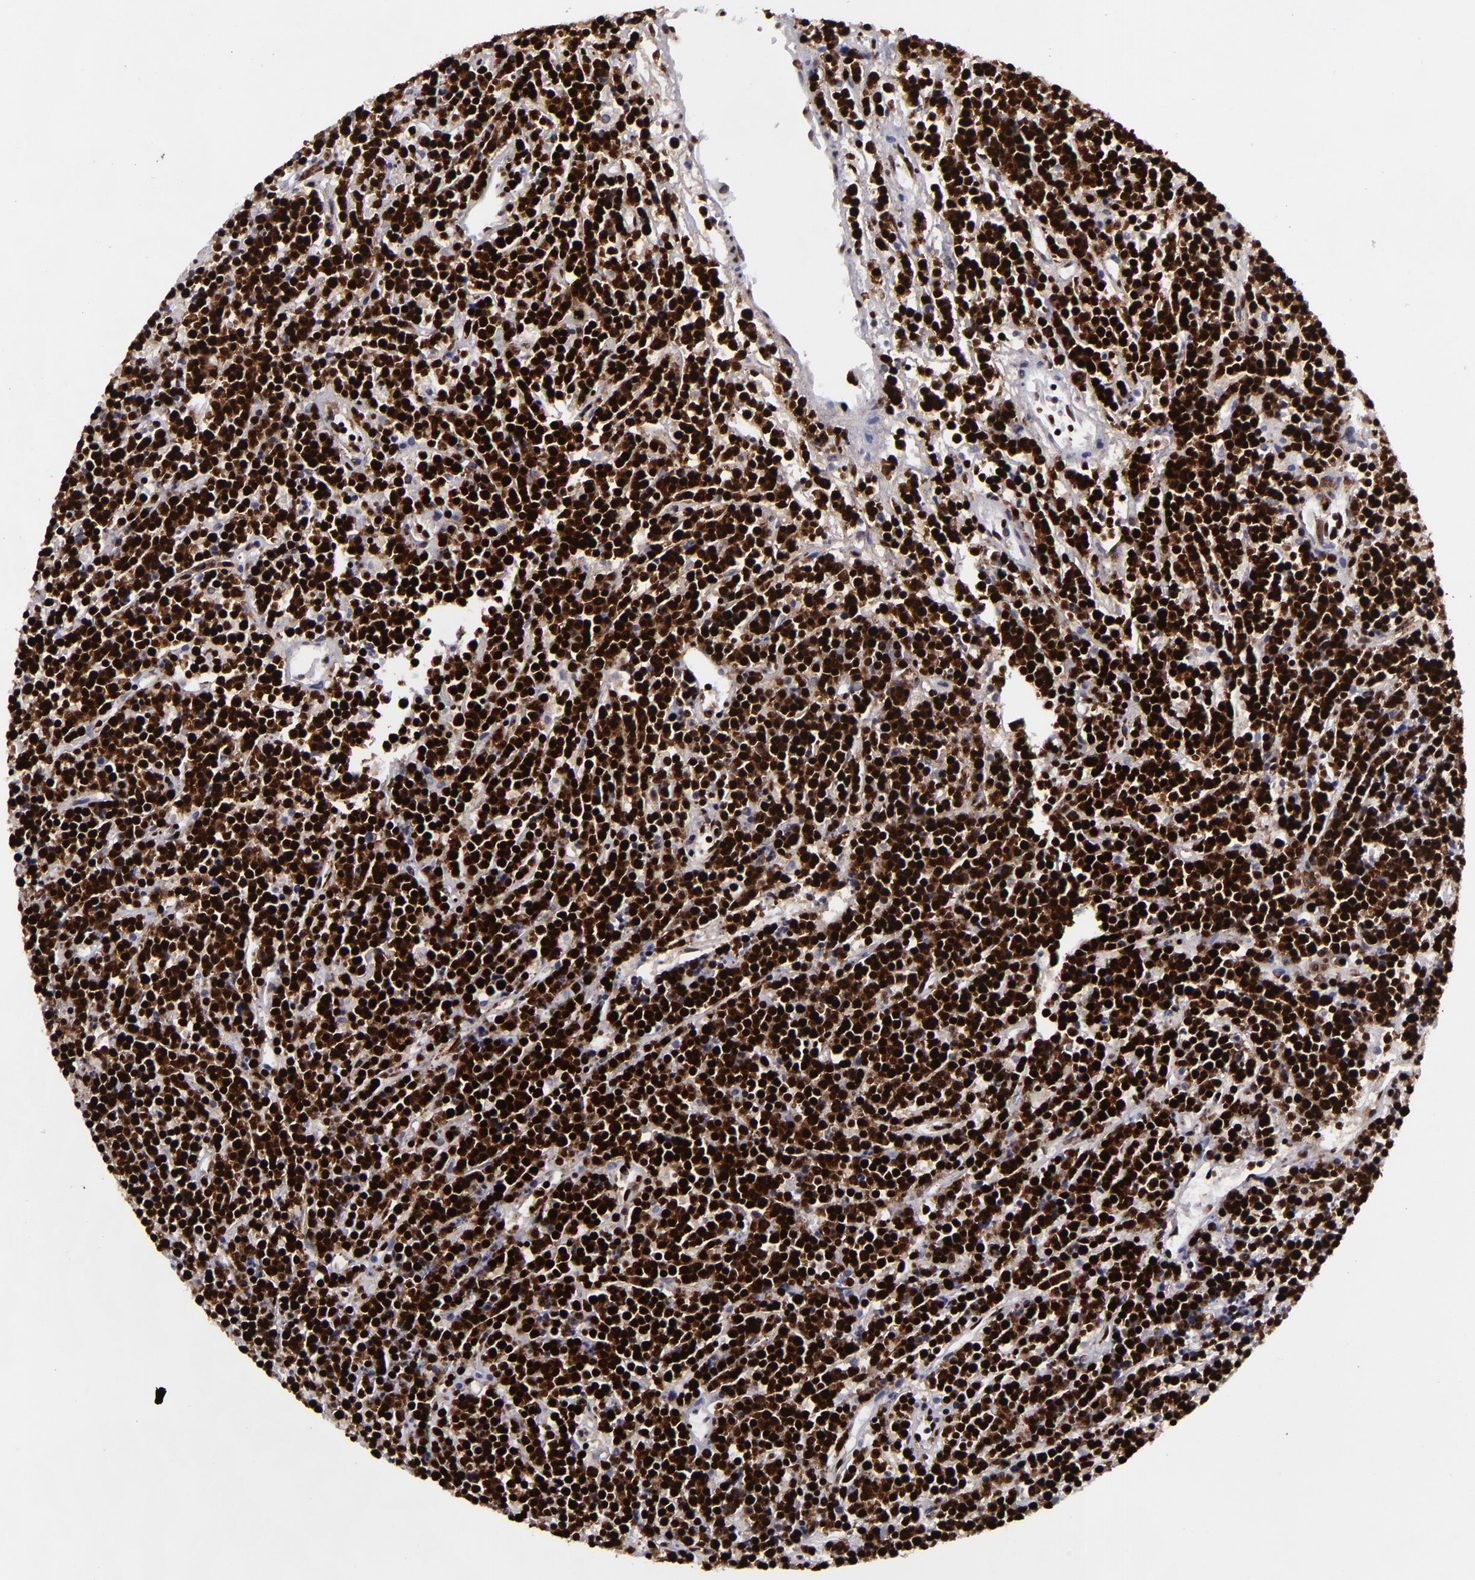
{"staining": {"intensity": "strong", "quantity": ">75%", "location": "nuclear"}, "tissue": "lymphoma", "cell_type": "Tumor cells", "image_type": "cancer", "snomed": [{"axis": "morphology", "description": "Malignant lymphoma, non-Hodgkin's type, High grade"}, {"axis": "topography", "description": "Ovary"}], "caption": "Immunohistochemistry (IHC) of lymphoma reveals high levels of strong nuclear staining in about >75% of tumor cells.", "gene": "SAFB", "patient": {"sex": "female", "age": 56}}